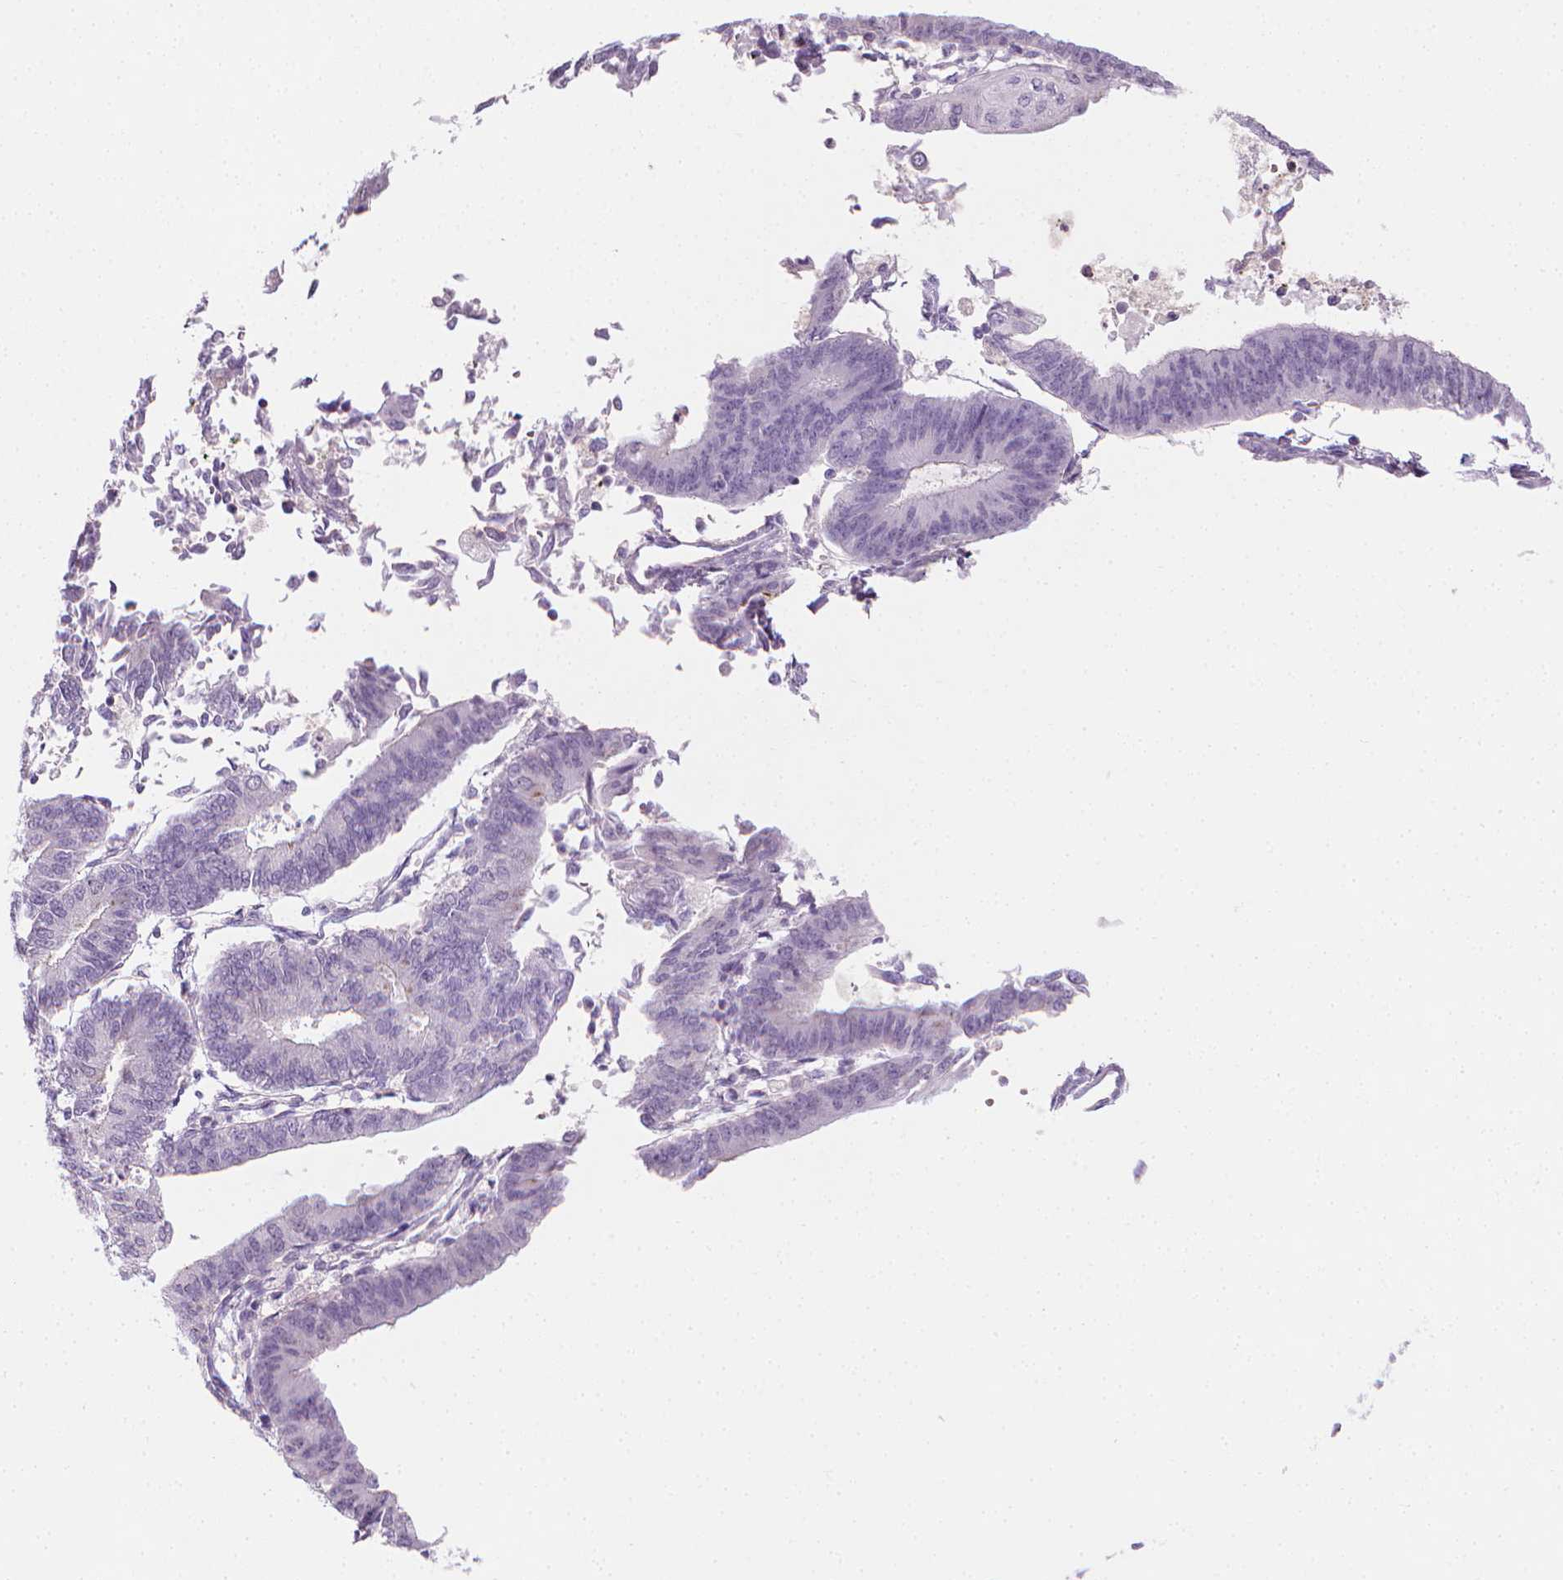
{"staining": {"intensity": "negative", "quantity": "none", "location": "none"}, "tissue": "endometrial cancer", "cell_type": "Tumor cells", "image_type": "cancer", "snomed": [{"axis": "morphology", "description": "Adenocarcinoma, NOS"}, {"axis": "topography", "description": "Endometrium"}], "caption": "There is no significant expression in tumor cells of endometrial cancer. The staining is performed using DAB brown chromogen with nuclei counter-stained in using hematoxylin.", "gene": "DCAF8L1", "patient": {"sex": "female", "age": 65}}